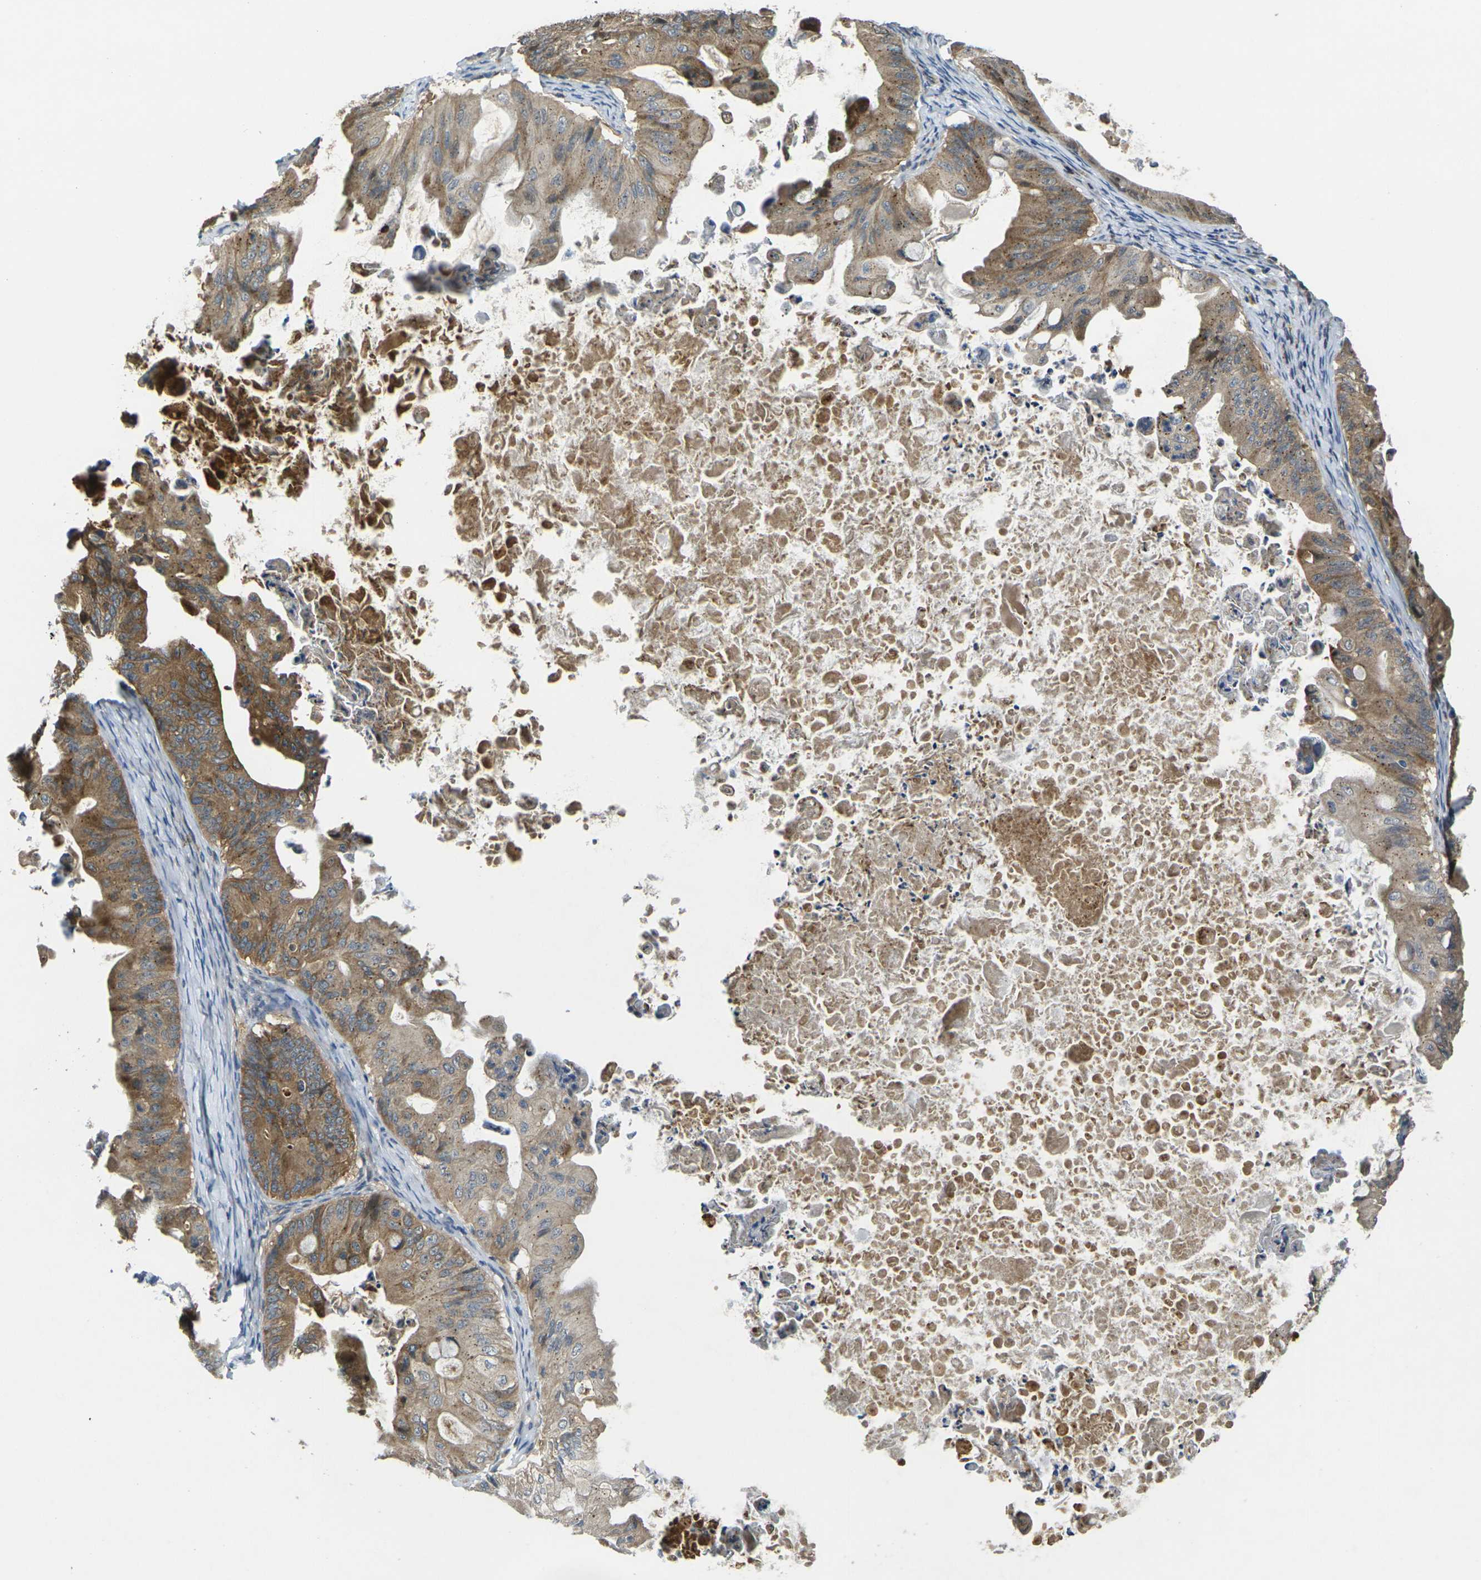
{"staining": {"intensity": "moderate", "quantity": "25%-75%", "location": "cytoplasmic/membranous"}, "tissue": "ovarian cancer", "cell_type": "Tumor cells", "image_type": "cancer", "snomed": [{"axis": "morphology", "description": "Cystadenocarcinoma, mucinous, NOS"}, {"axis": "topography", "description": "Ovary"}], "caption": "A high-resolution image shows IHC staining of ovarian cancer (mucinous cystadenocarcinoma), which demonstrates moderate cytoplasmic/membranous staining in about 25%-75% of tumor cells.", "gene": "GNA12", "patient": {"sex": "female", "age": 37}}